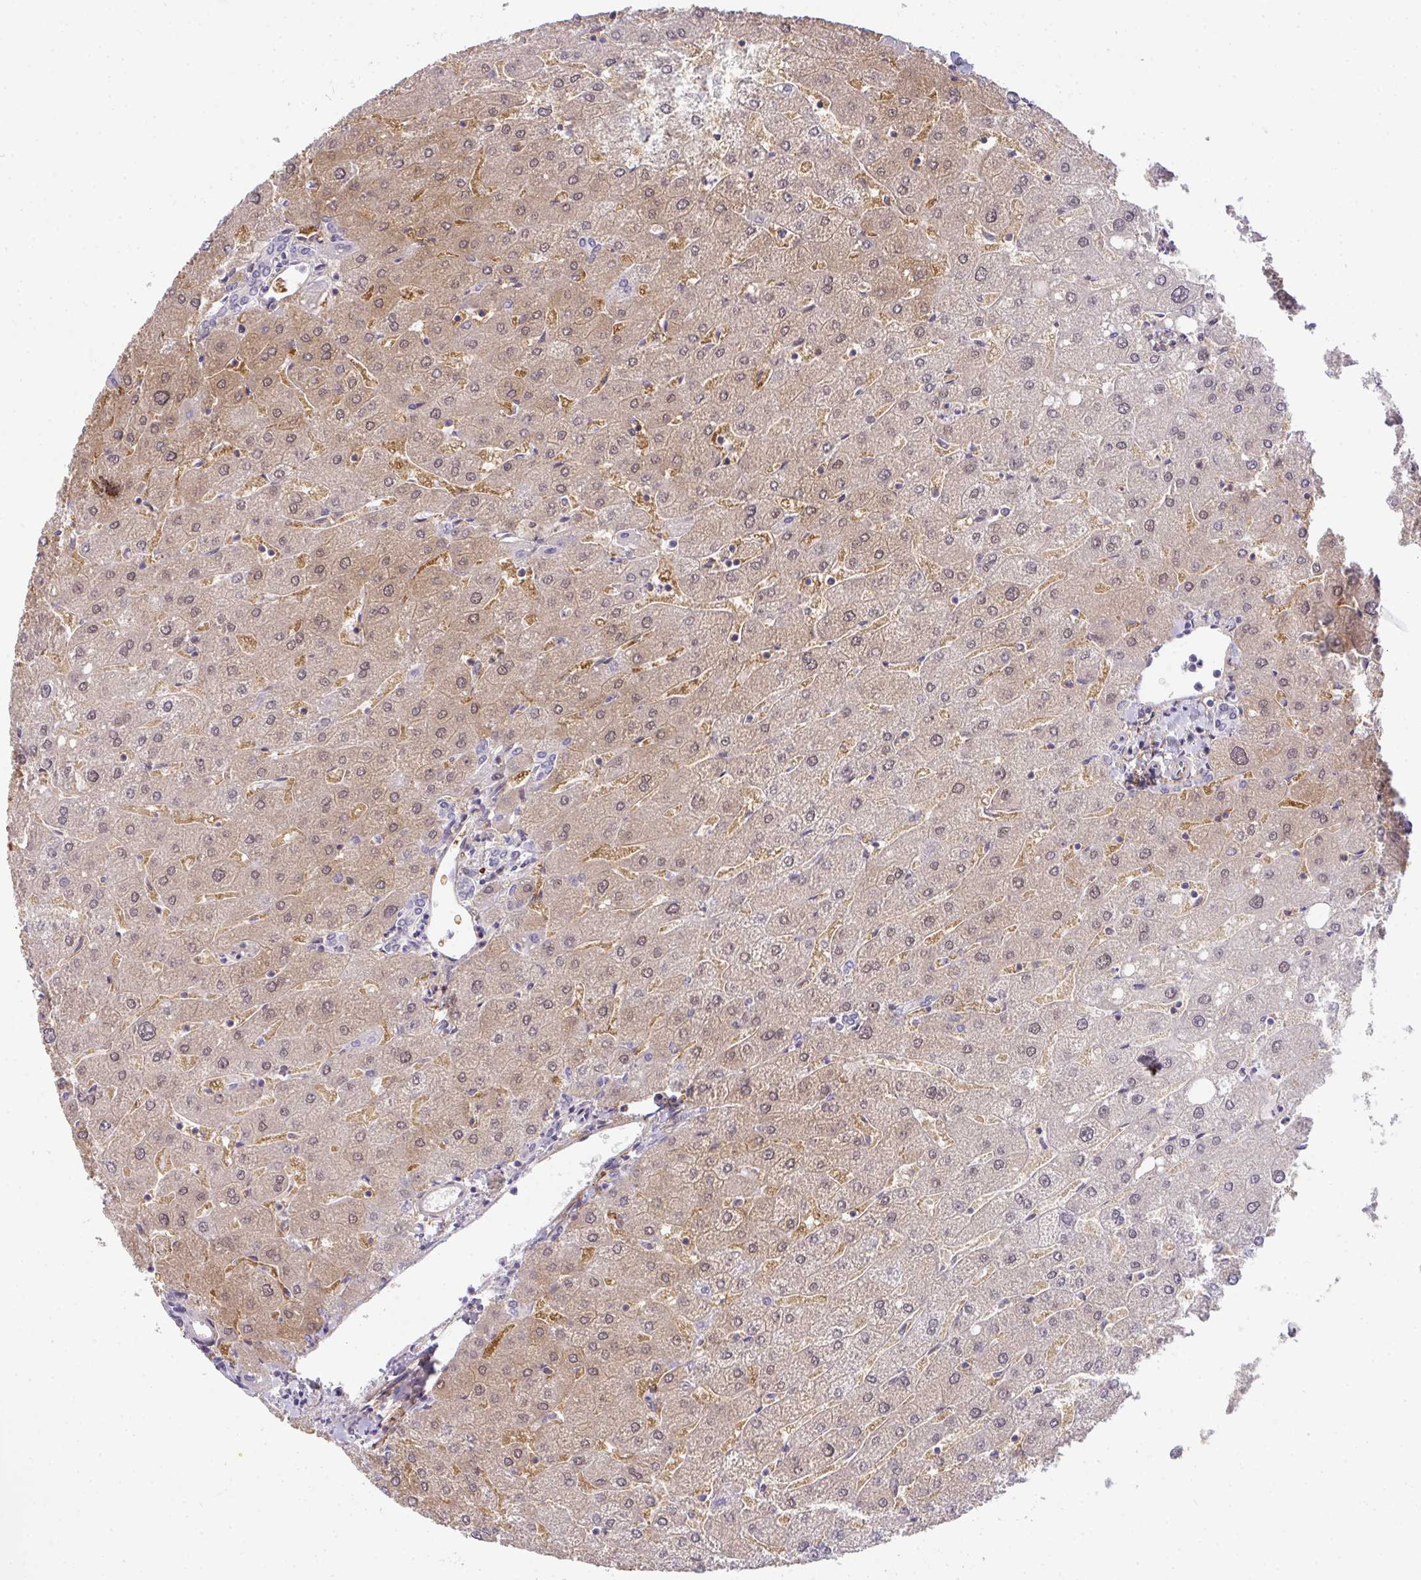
{"staining": {"intensity": "negative", "quantity": "none", "location": "none"}, "tissue": "liver", "cell_type": "Cholangiocytes", "image_type": "normal", "snomed": [{"axis": "morphology", "description": "Normal tissue, NOS"}, {"axis": "topography", "description": "Liver"}], "caption": "Immunohistochemistry photomicrograph of normal liver stained for a protein (brown), which shows no positivity in cholangiocytes.", "gene": "TNMD", "patient": {"sex": "male", "age": 67}}